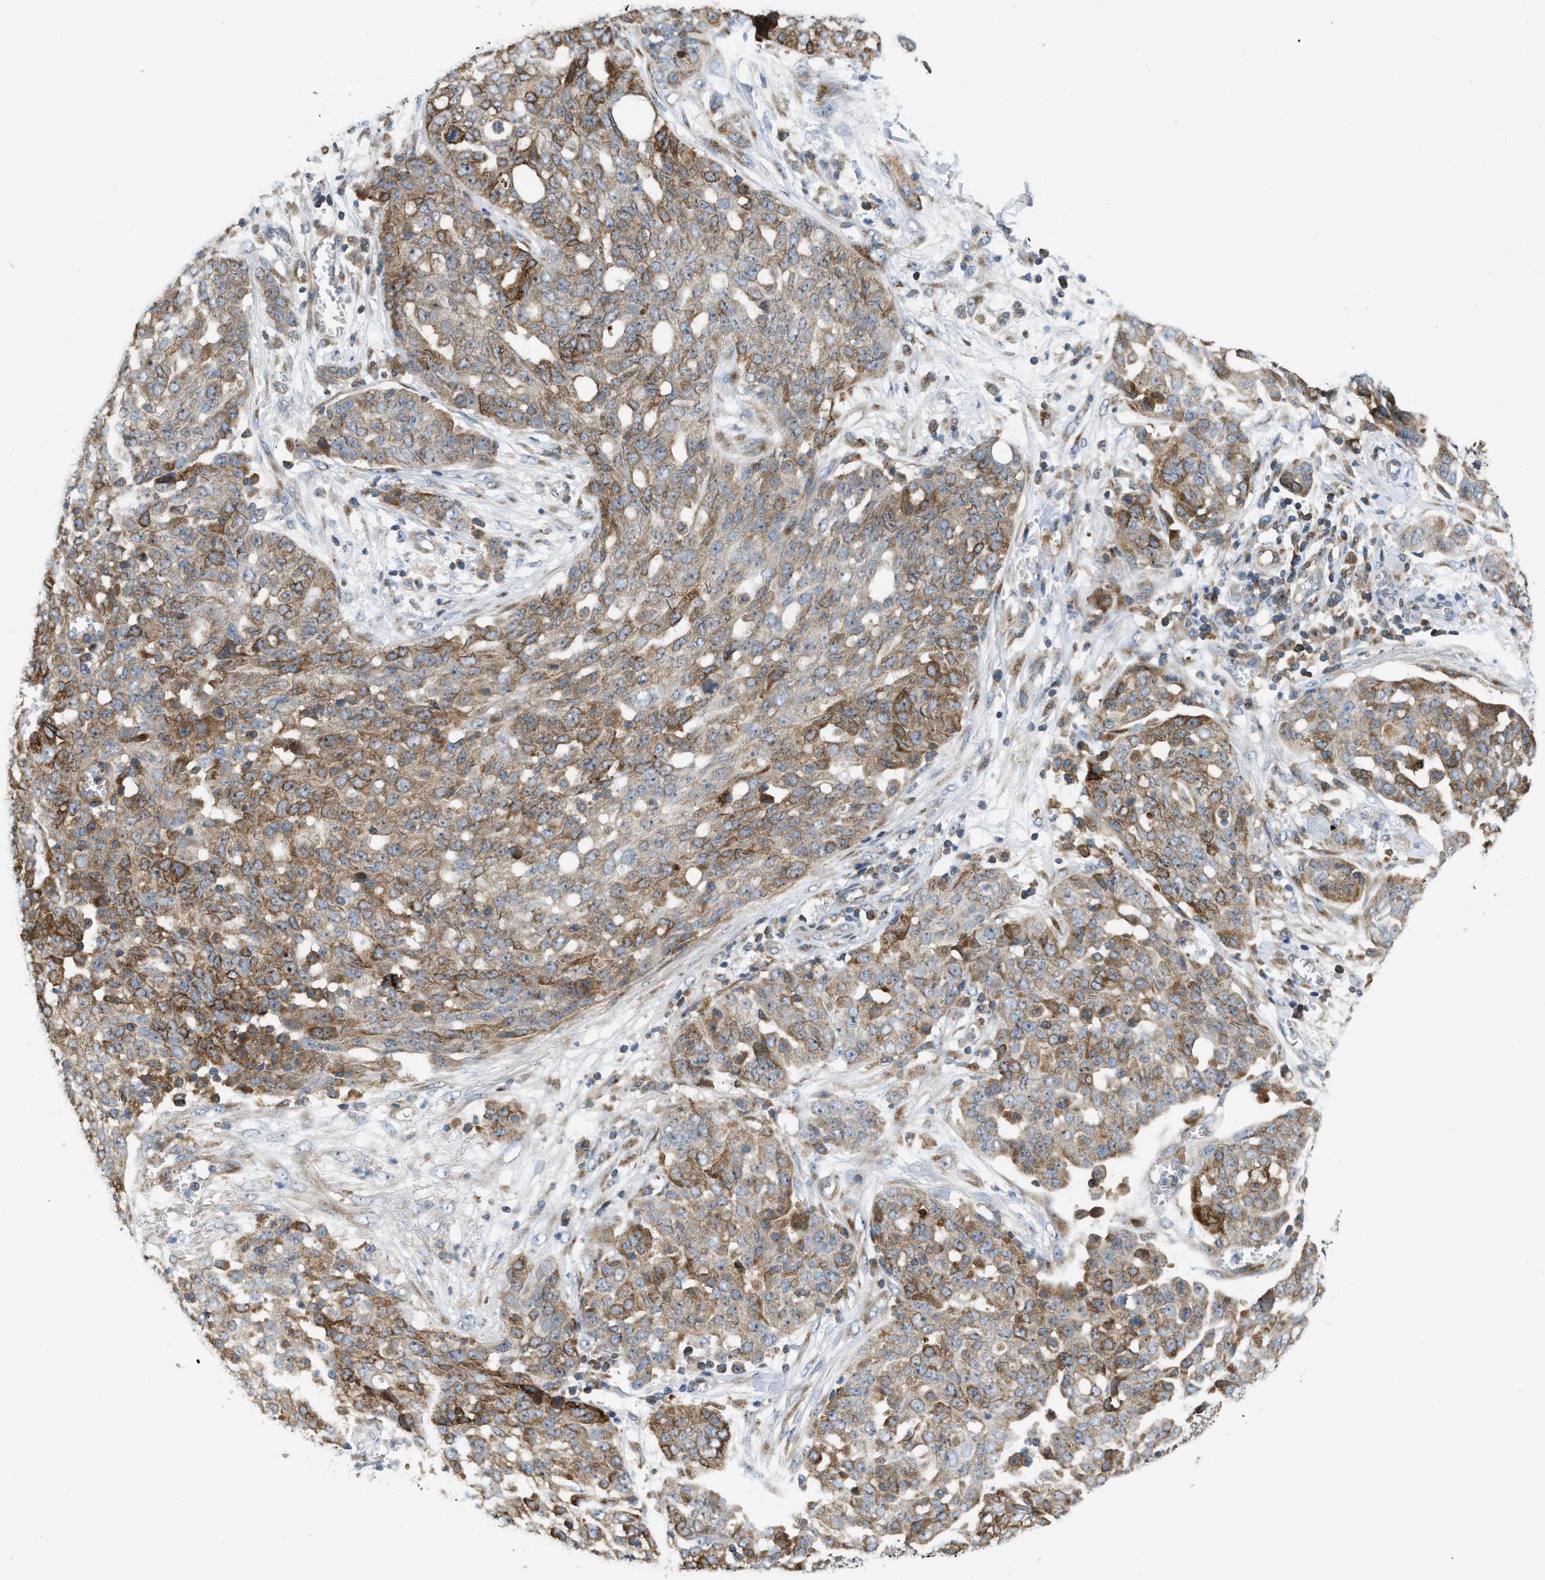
{"staining": {"intensity": "moderate", "quantity": ">75%", "location": "cytoplasmic/membranous"}, "tissue": "ovarian cancer", "cell_type": "Tumor cells", "image_type": "cancer", "snomed": [{"axis": "morphology", "description": "Cystadenocarcinoma, serous, NOS"}, {"axis": "topography", "description": "Soft tissue"}, {"axis": "topography", "description": "Ovary"}], "caption": "Protein positivity by immunohistochemistry reveals moderate cytoplasmic/membranous expression in approximately >75% of tumor cells in ovarian cancer.", "gene": "DIPK1A", "patient": {"sex": "female", "age": 57}}